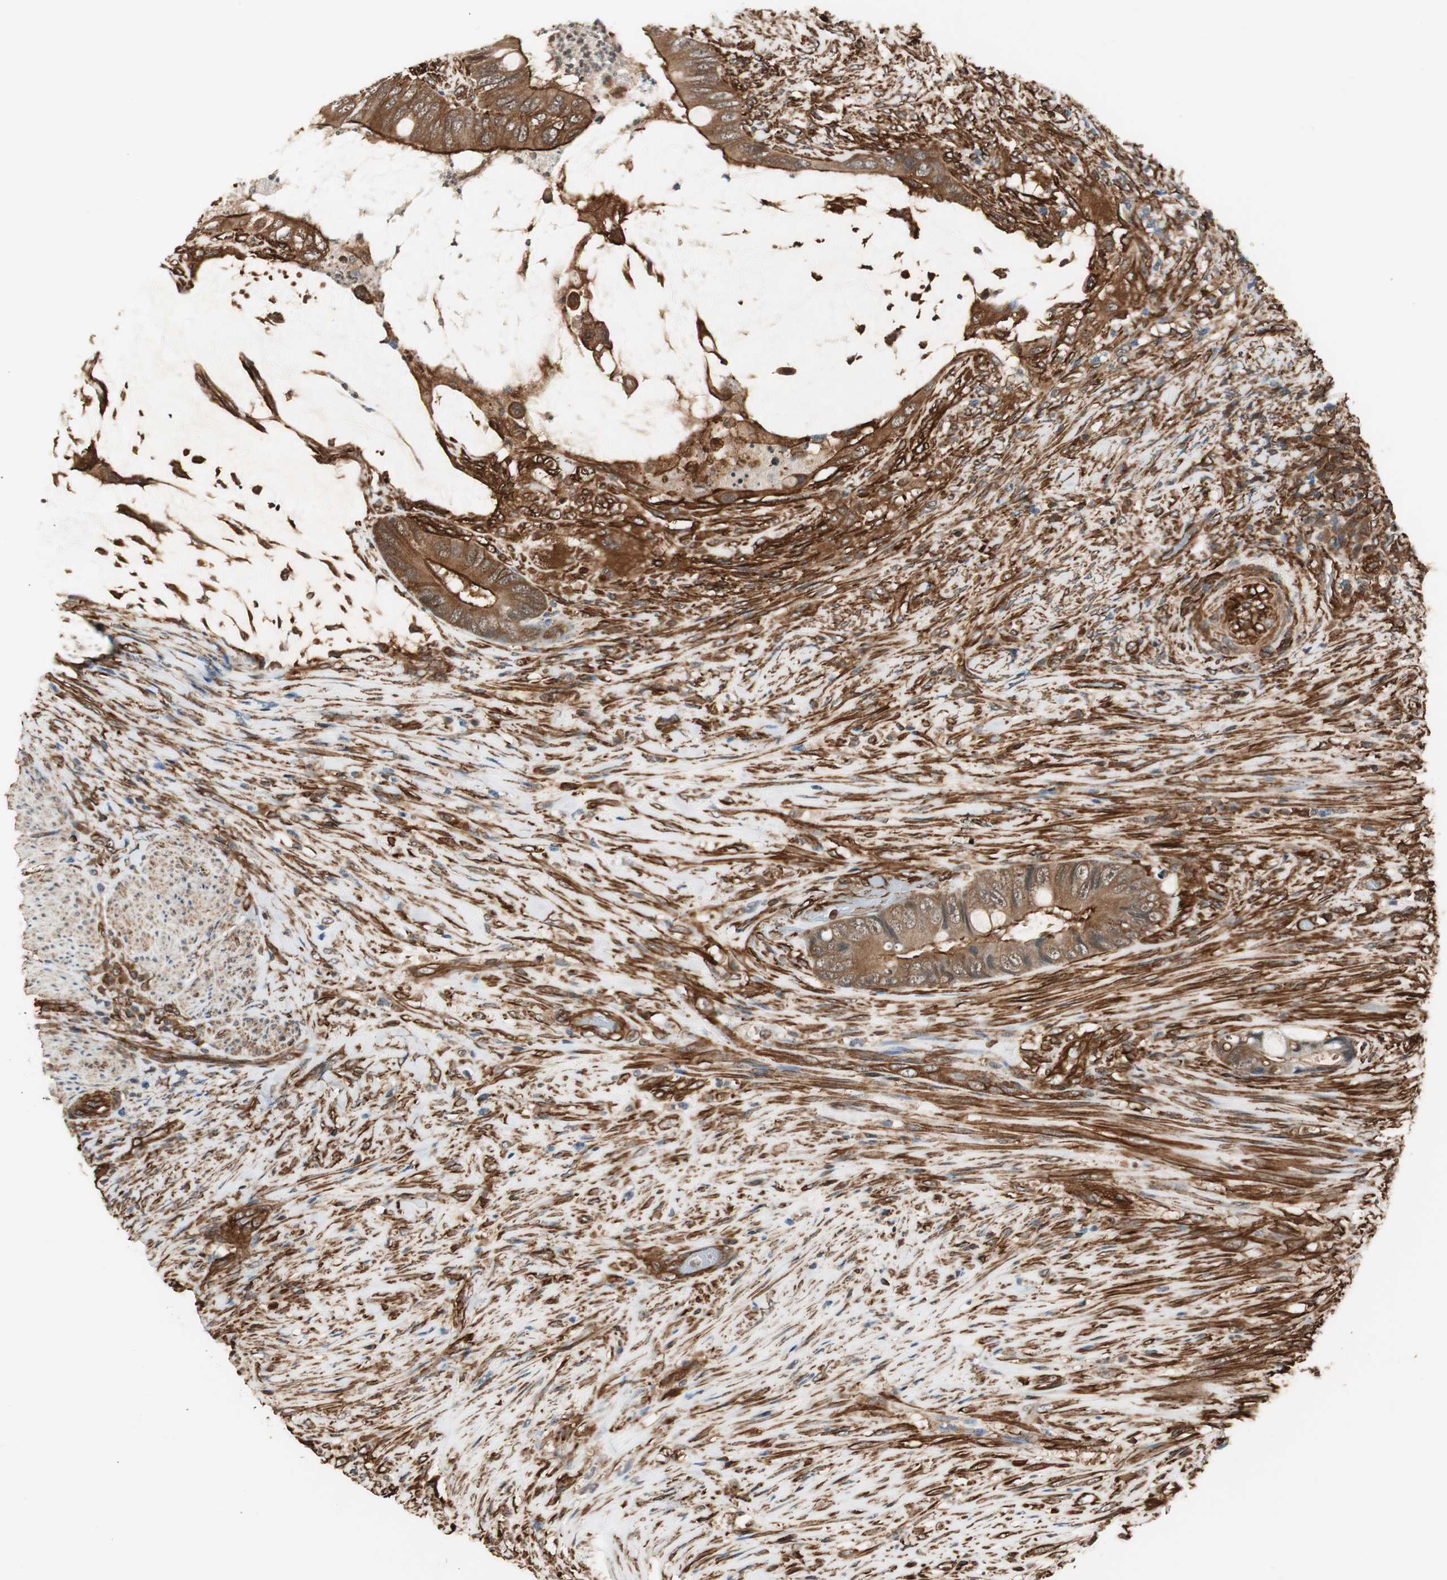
{"staining": {"intensity": "moderate", "quantity": ">75%", "location": "cytoplasmic/membranous"}, "tissue": "colorectal cancer", "cell_type": "Tumor cells", "image_type": "cancer", "snomed": [{"axis": "morphology", "description": "Adenocarcinoma, NOS"}, {"axis": "topography", "description": "Rectum"}], "caption": "A brown stain shows moderate cytoplasmic/membranous staining of a protein in human colorectal cancer (adenocarcinoma) tumor cells. Nuclei are stained in blue.", "gene": "PTPN11", "patient": {"sex": "female", "age": 77}}